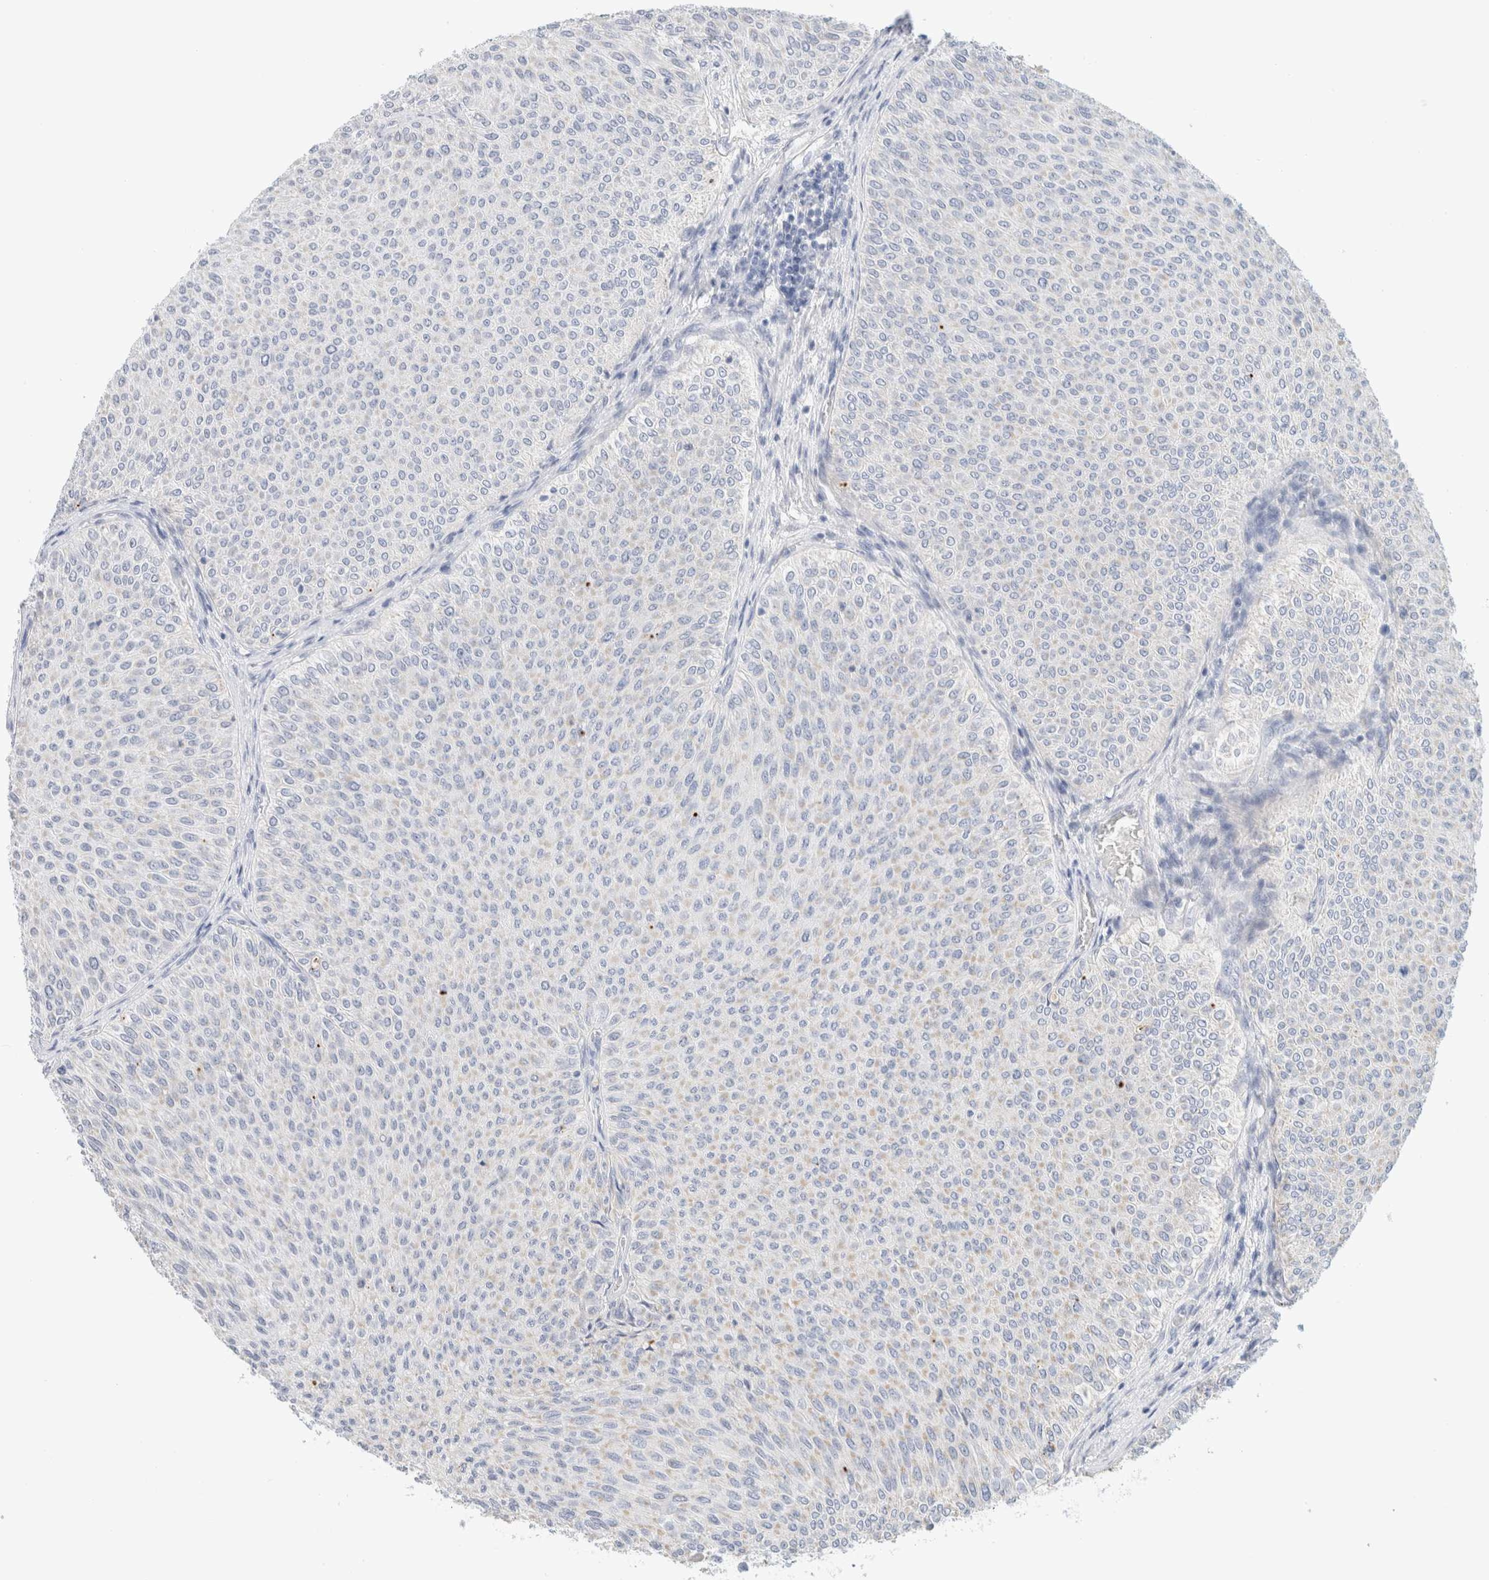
{"staining": {"intensity": "negative", "quantity": "none", "location": "none"}, "tissue": "urothelial cancer", "cell_type": "Tumor cells", "image_type": "cancer", "snomed": [{"axis": "morphology", "description": "Urothelial carcinoma, Low grade"}, {"axis": "topography", "description": "Urinary bladder"}], "caption": "The histopathology image exhibits no significant staining in tumor cells of urothelial carcinoma (low-grade).", "gene": "HEXD", "patient": {"sex": "male", "age": 78}}